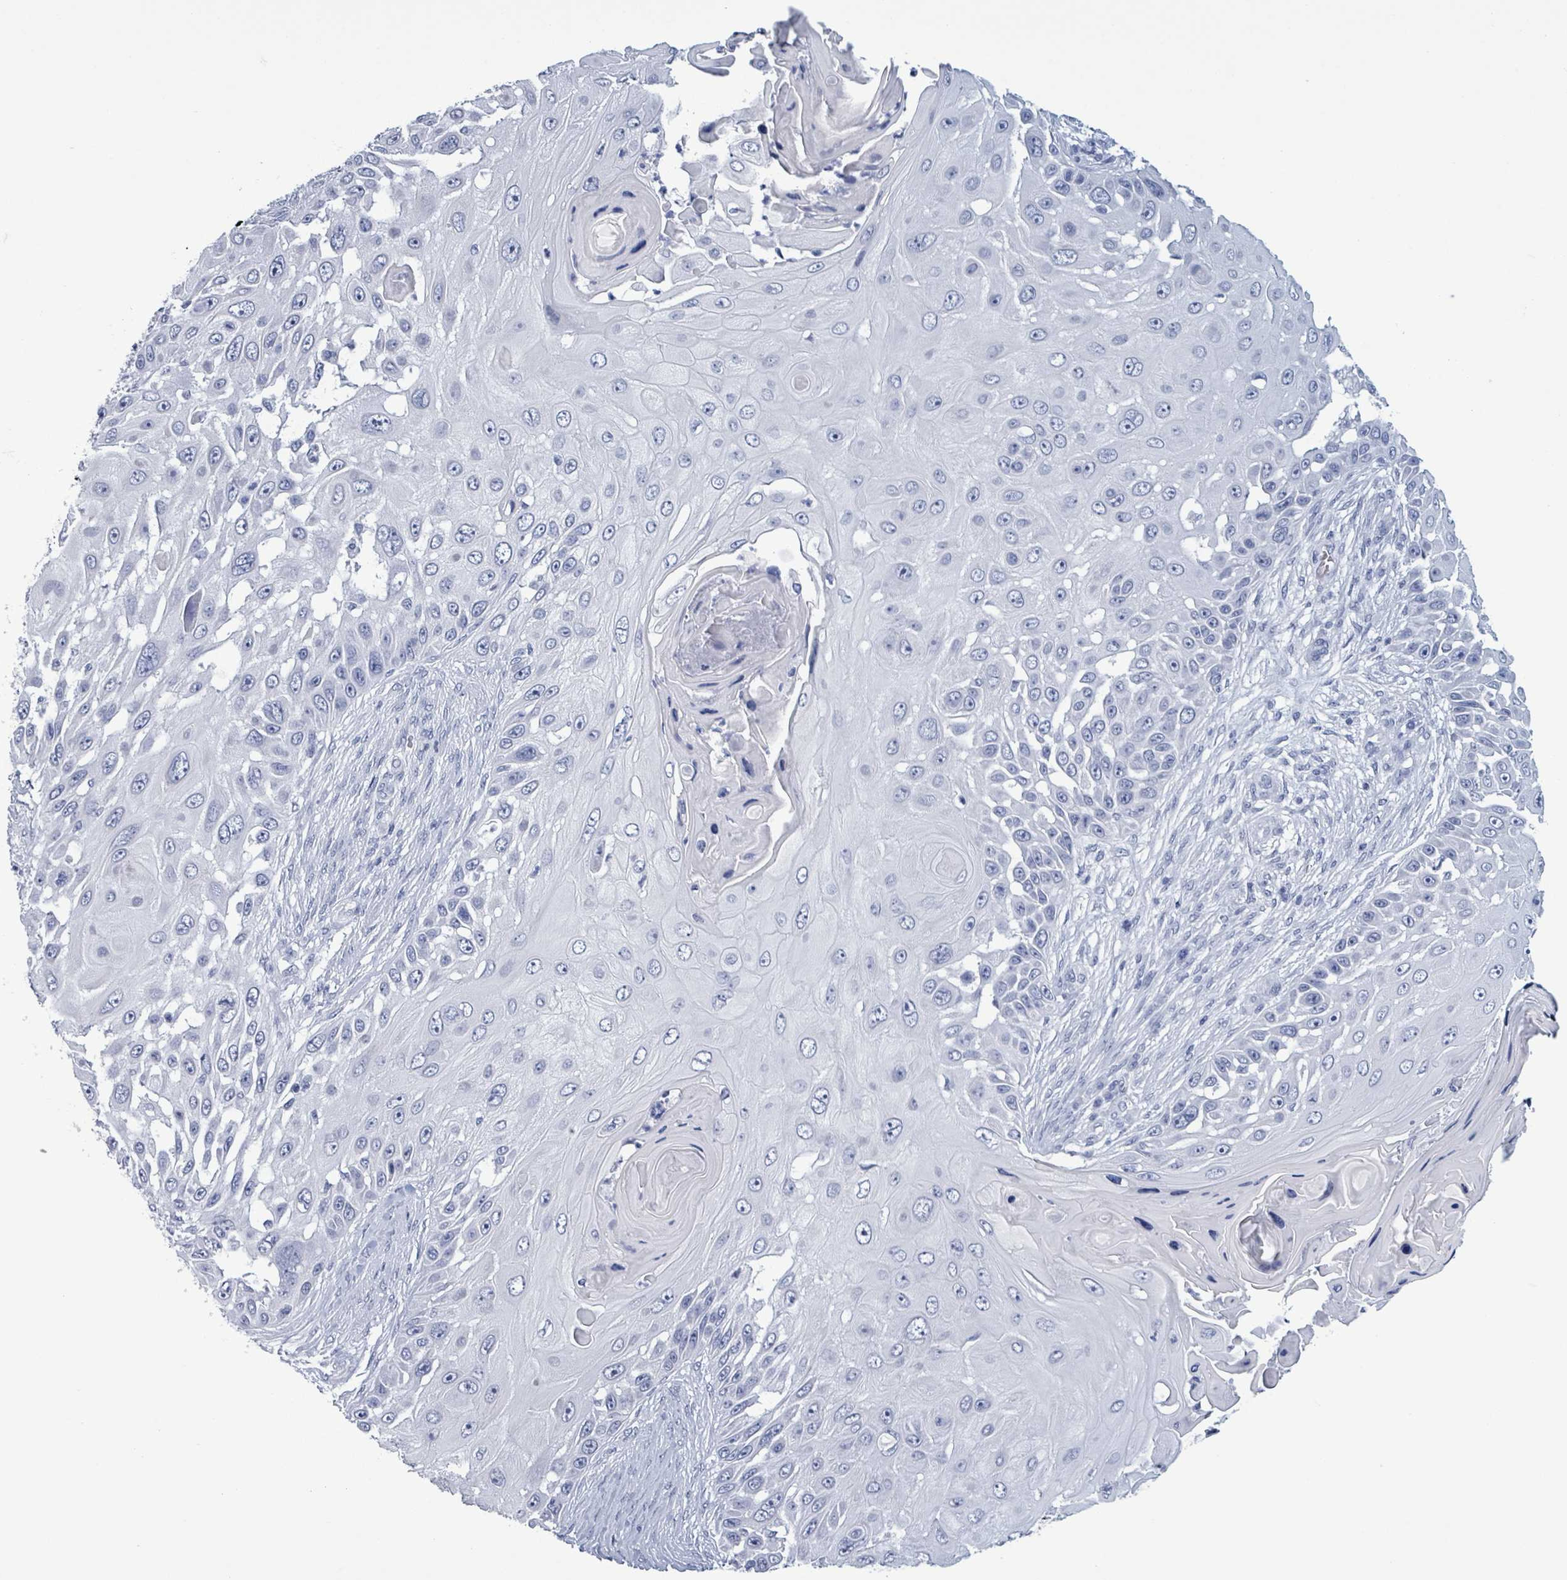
{"staining": {"intensity": "negative", "quantity": "none", "location": "none"}, "tissue": "skin cancer", "cell_type": "Tumor cells", "image_type": "cancer", "snomed": [{"axis": "morphology", "description": "Squamous cell carcinoma, NOS"}, {"axis": "topography", "description": "Skin"}], "caption": "Human skin cancer (squamous cell carcinoma) stained for a protein using IHC reveals no staining in tumor cells.", "gene": "NKX2-1", "patient": {"sex": "female", "age": 44}}